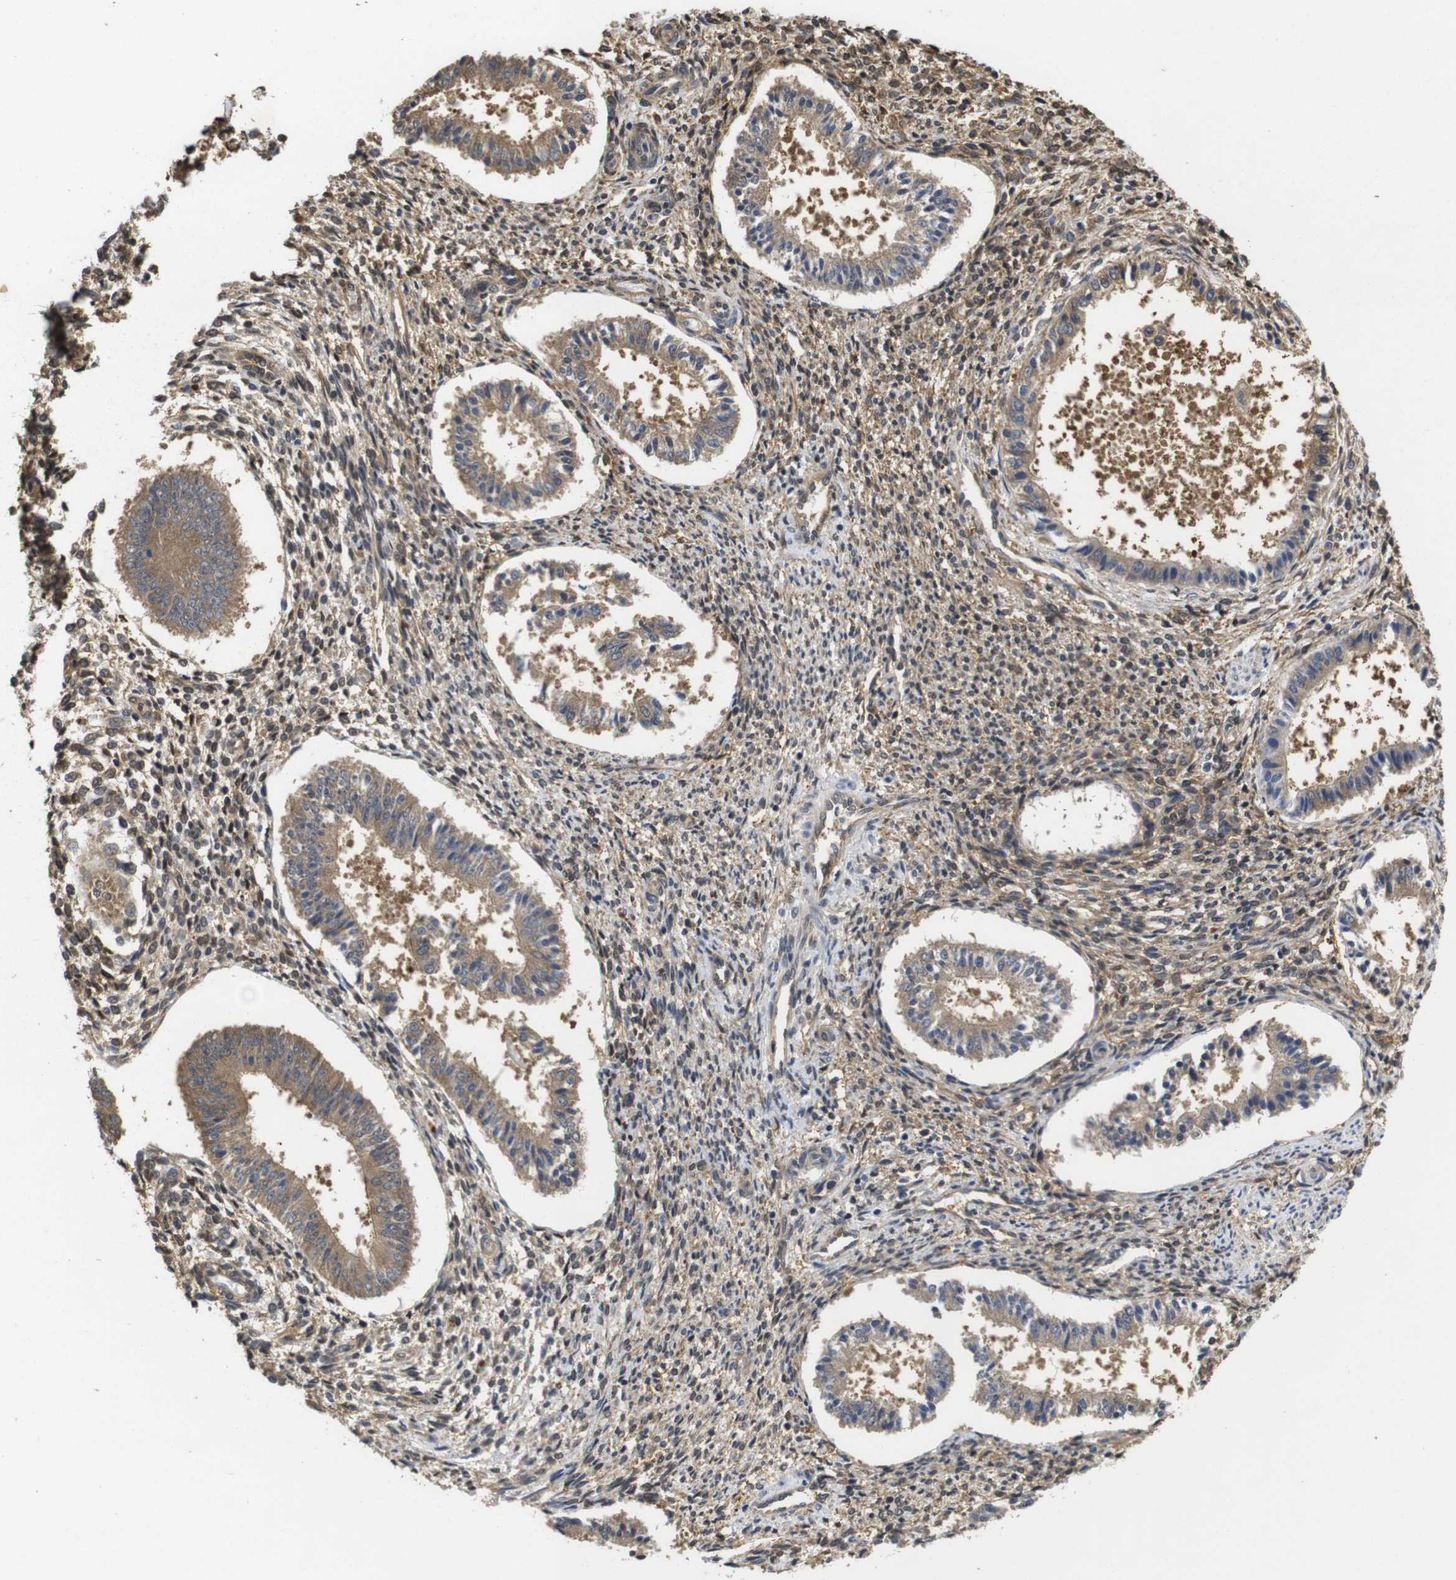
{"staining": {"intensity": "weak", "quantity": "25%-75%", "location": "cytoplasmic/membranous"}, "tissue": "endometrium", "cell_type": "Cells in endometrial stroma", "image_type": "normal", "snomed": [{"axis": "morphology", "description": "Normal tissue, NOS"}, {"axis": "topography", "description": "Endometrium"}], "caption": "Weak cytoplasmic/membranous staining is identified in approximately 25%-75% of cells in endometrial stroma in benign endometrium. The staining was performed using DAB, with brown indicating positive protein expression. Nuclei are stained blue with hematoxylin.", "gene": "SUMO3", "patient": {"sex": "female", "age": 35}}